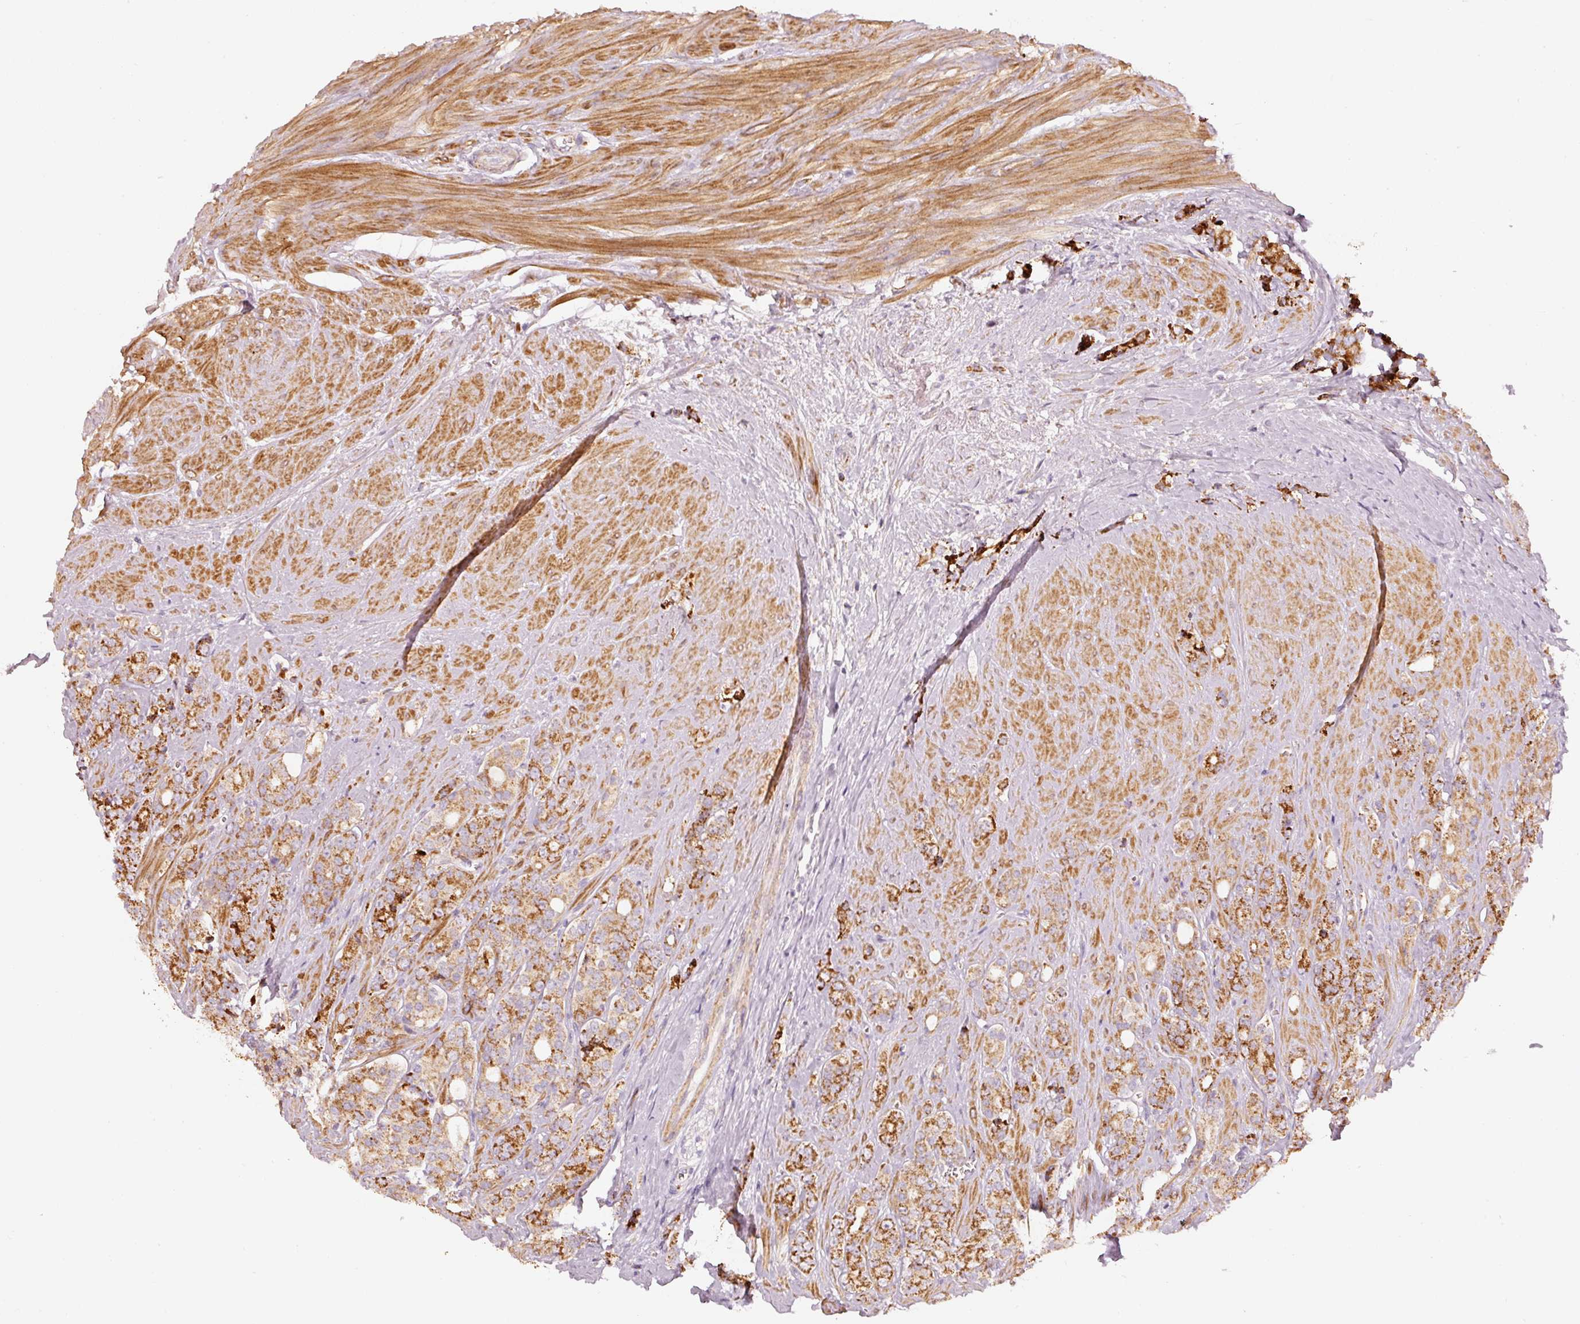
{"staining": {"intensity": "strong", "quantity": "25%-75%", "location": "cytoplasmic/membranous"}, "tissue": "prostate cancer", "cell_type": "Tumor cells", "image_type": "cancer", "snomed": [{"axis": "morphology", "description": "Adenocarcinoma, High grade"}, {"axis": "topography", "description": "Prostate"}], "caption": "Immunohistochemical staining of prostate cancer (high-grade adenocarcinoma) demonstrates strong cytoplasmic/membranous protein positivity in about 25%-75% of tumor cells. (Stains: DAB in brown, nuclei in blue, Microscopy: brightfield microscopy at high magnification).", "gene": "C17orf98", "patient": {"sex": "male", "age": 62}}